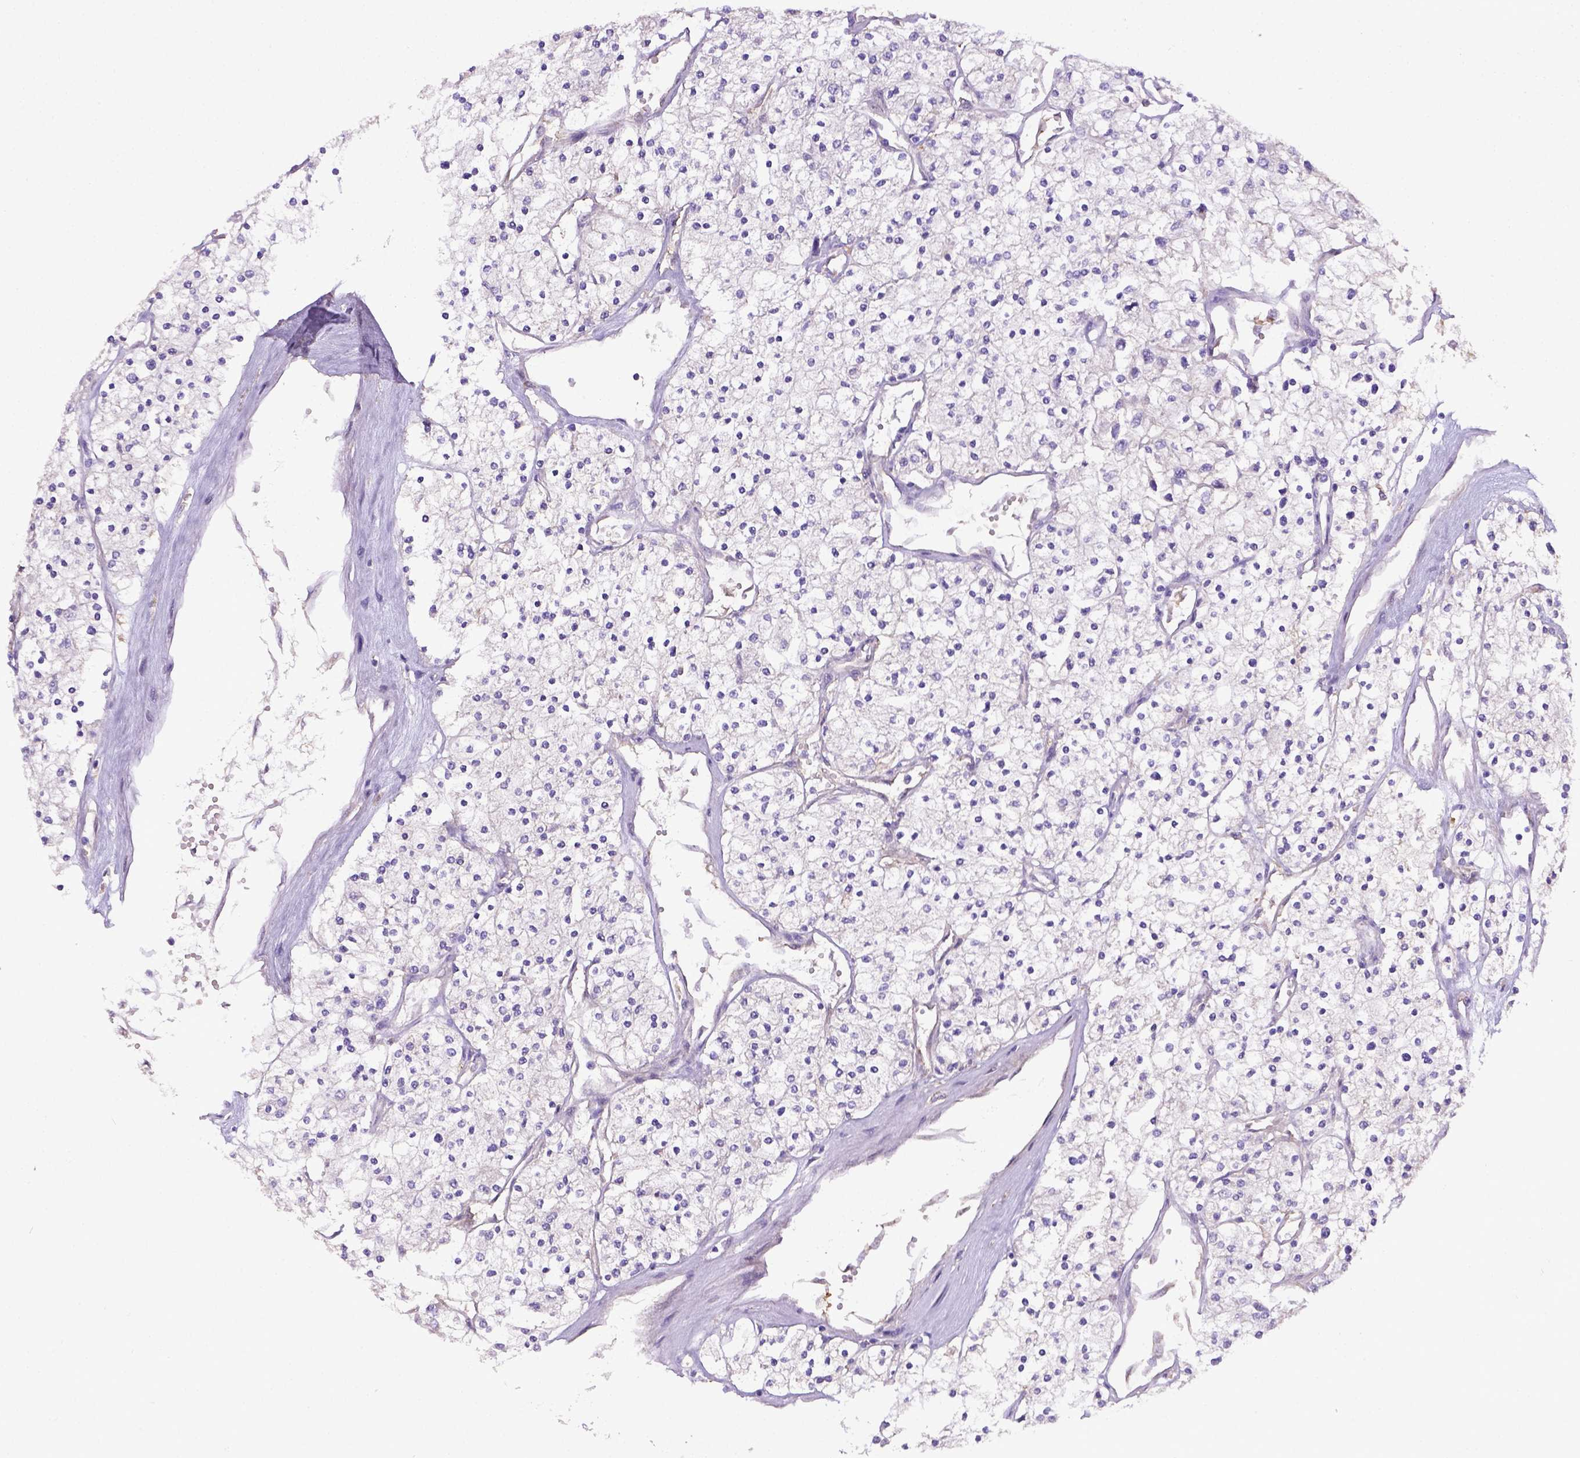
{"staining": {"intensity": "negative", "quantity": "none", "location": "none"}, "tissue": "renal cancer", "cell_type": "Tumor cells", "image_type": "cancer", "snomed": [{"axis": "morphology", "description": "Adenocarcinoma, NOS"}, {"axis": "topography", "description": "Kidney"}], "caption": "Adenocarcinoma (renal) was stained to show a protein in brown. There is no significant expression in tumor cells. (DAB immunohistochemistry (IHC), high magnification).", "gene": "CD40", "patient": {"sex": "male", "age": 80}}